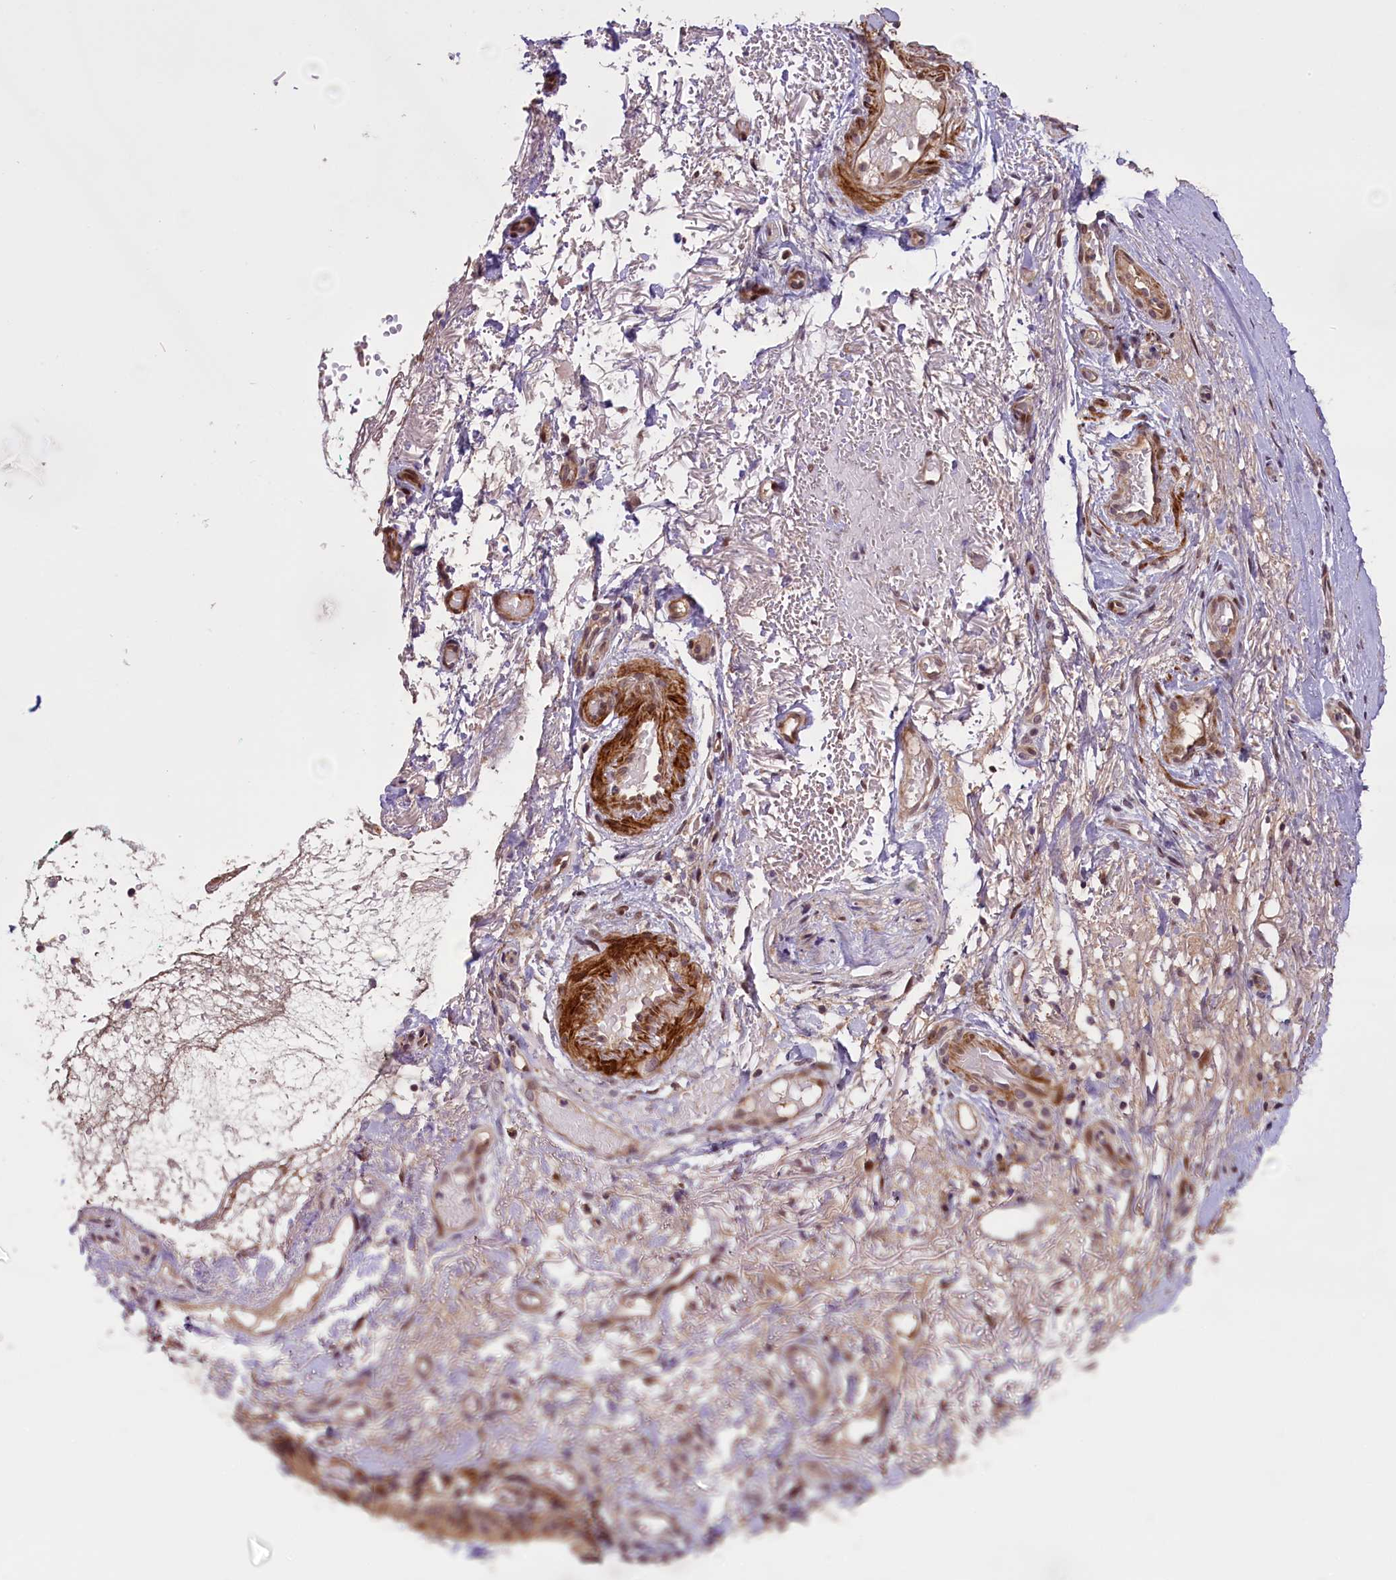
{"staining": {"intensity": "negative", "quantity": "none", "location": "none"}, "tissue": "soft tissue", "cell_type": "Fibroblasts", "image_type": "normal", "snomed": [{"axis": "morphology", "description": "Normal tissue, NOS"}, {"axis": "morphology", "description": "Basal cell carcinoma"}, {"axis": "topography", "description": "Cartilage tissue"}, {"axis": "topography", "description": "Nasopharynx"}, {"axis": "topography", "description": "Oral tissue"}], "caption": "Immunohistochemistry photomicrograph of benign soft tissue stained for a protein (brown), which demonstrates no expression in fibroblasts.", "gene": "ENHO", "patient": {"sex": "female", "age": 77}}